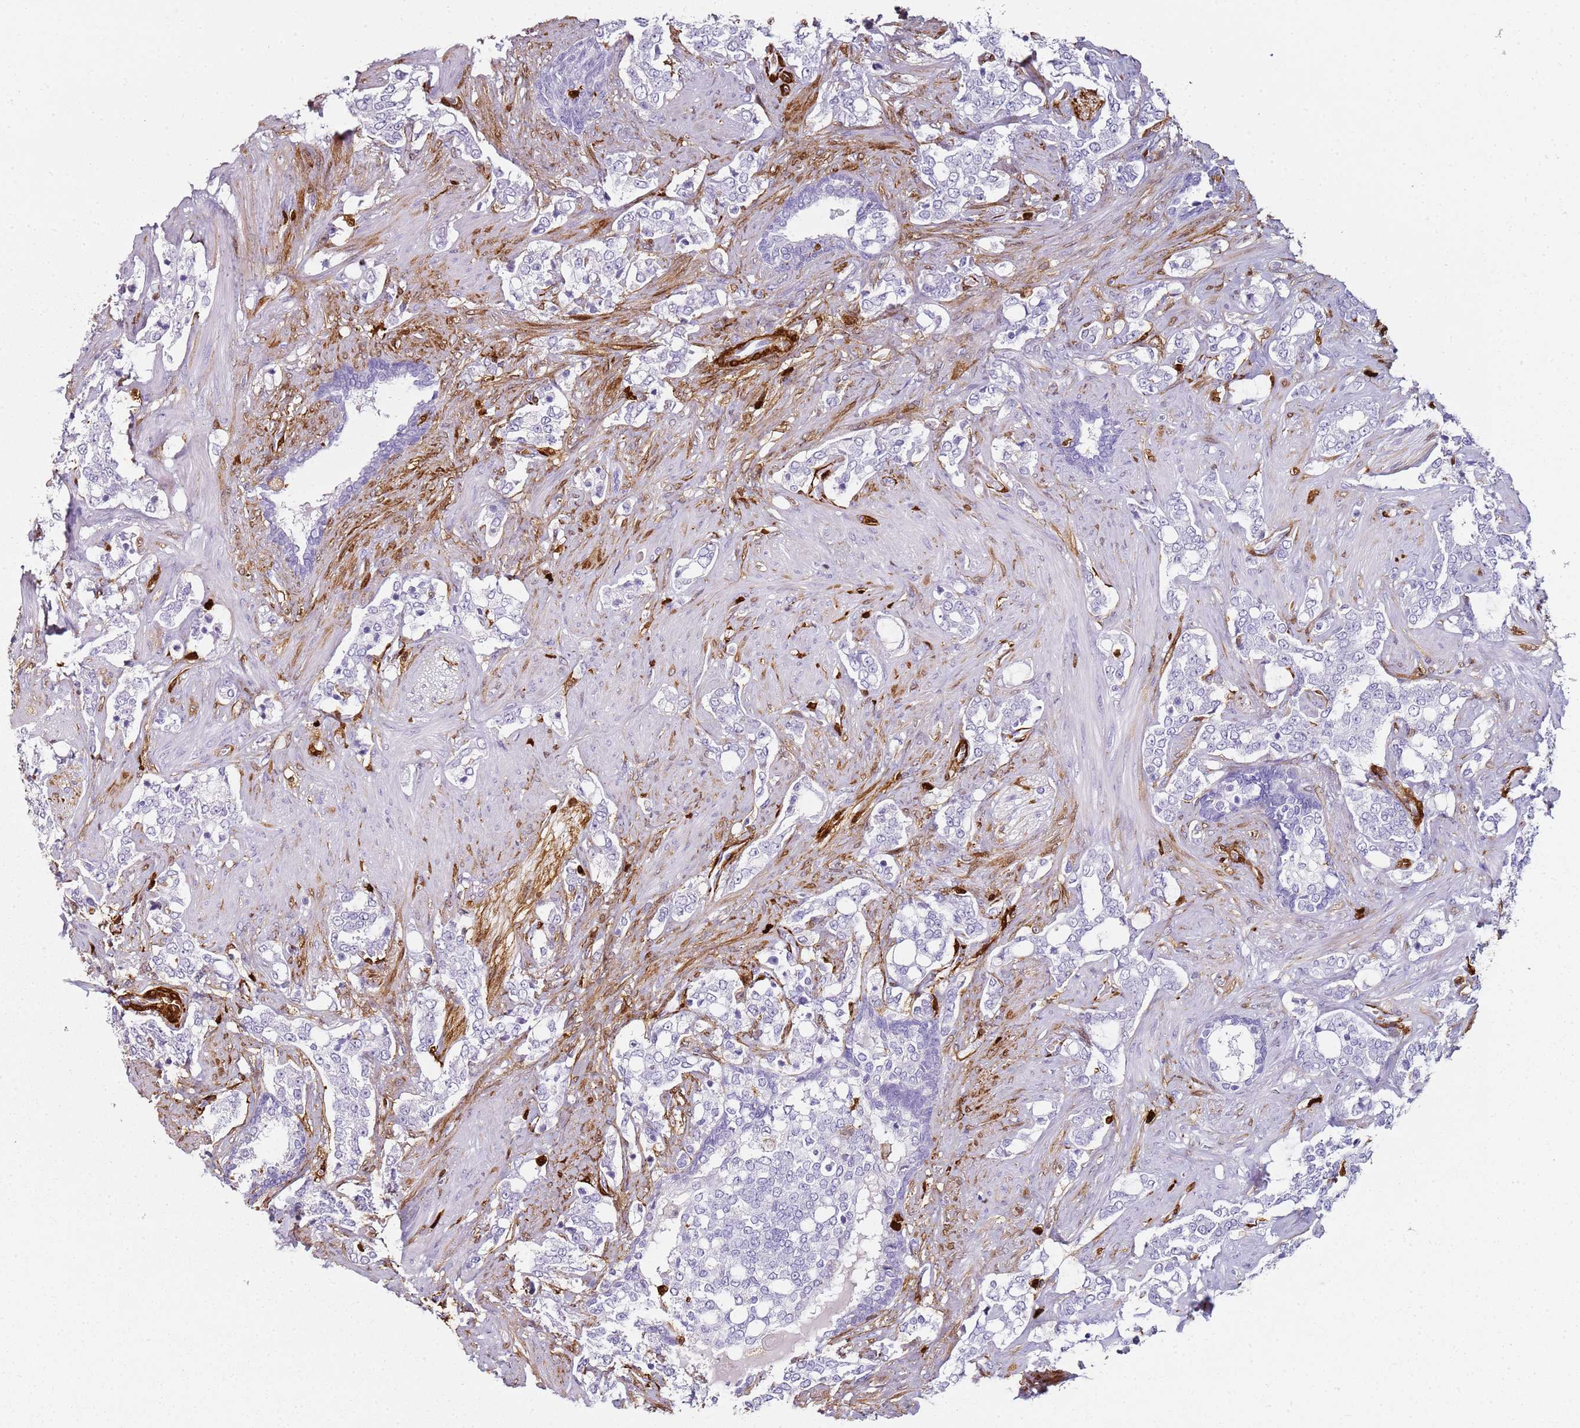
{"staining": {"intensity": "negative", "quantity": "none", "location": "none"}, "tissue": "prostate cancer", "cell_type": "Tumor cells", "image_type": "cancer", "snomed": [{"axis": "morphology", "description": "Adenocarcinoma, High grade"}, {"axis": "topography", "description": "Prostate"}], "caption": "Immunohistochemical staining of adenocarcinoma (high-grade) (prostate) reveals no significant expression in tumor cells.", "gene": "S100A4", "patient": {"sex": "male", "age": 64}}